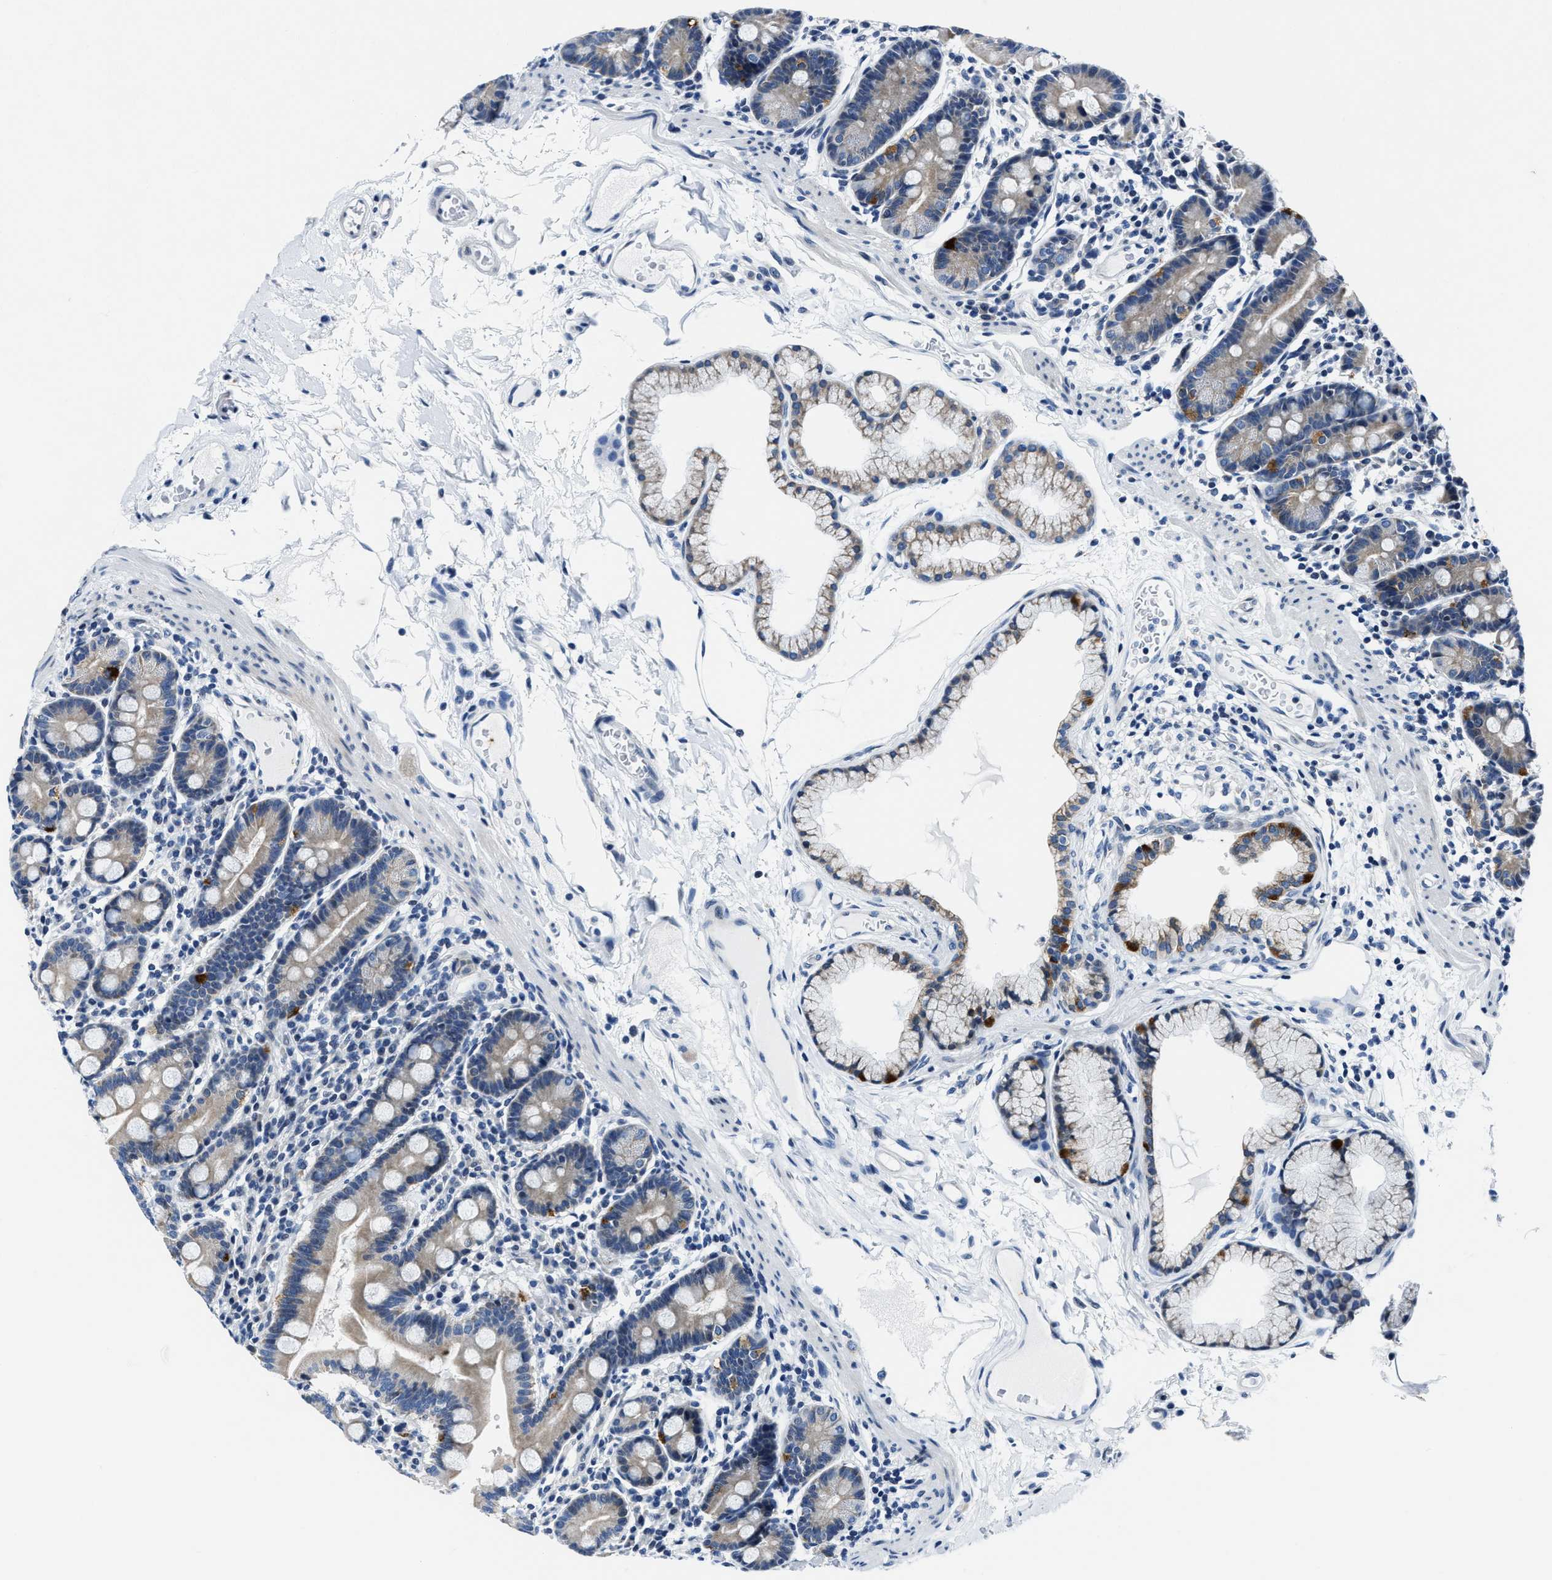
{"staining": {"intensity": "moderate", "quantity": "<25%", "location": "cytoplasmic/membranous"}, "tissue": "duodenum", "cell_type": "Glandular cells", "image_type": "normal", "snomed": [{"axis": "morphology", "description": "Normal tissue, NOS"}, {"axis": "topography", "description": "Duodenum"}], "caption": "This is a histology image of immunohistochemistry (IHC) staining of benign duodenum, which shows moderate staining in the cytoplasmic/membranous of glandular cells.", "gene": "ASZ1", "patient": {"sex": "male", "age": 50}}